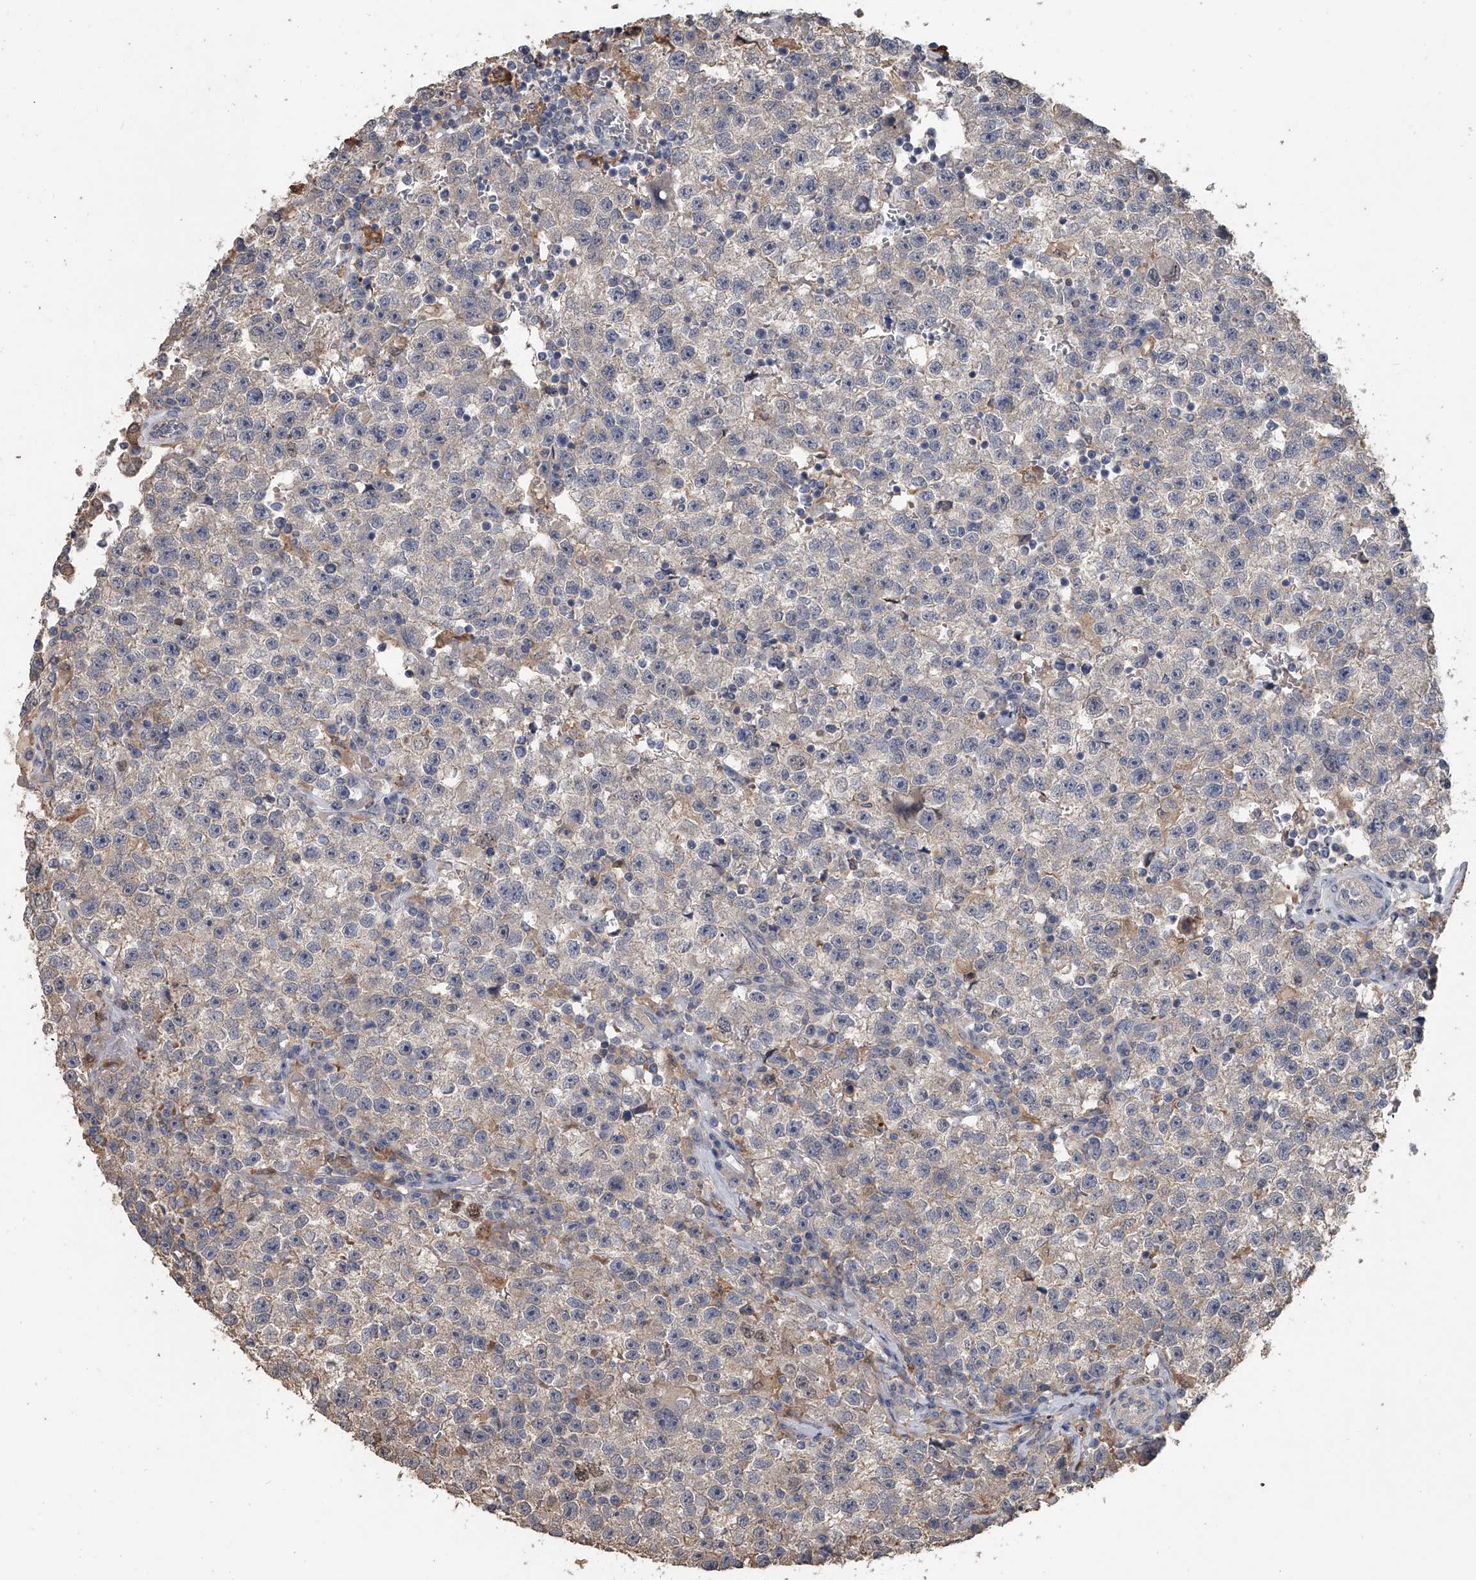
{"staining": {"intensity": "negative", "quantity": "none", "location": "none"}, "tissue": "testis cancer", "cell_type": "Tumor cells", "image_type": "cancer", "snomed": [{"axis": "morphology", "description": "Seminoma, NOS"}, {"axis": "topography", "description": "Testis"}], "caption": "IHC of human testis cancer demonstrates no positivity in tumor cells.", "gene": "DOCK9", "patient": {"sex": "male", "age": 22}}